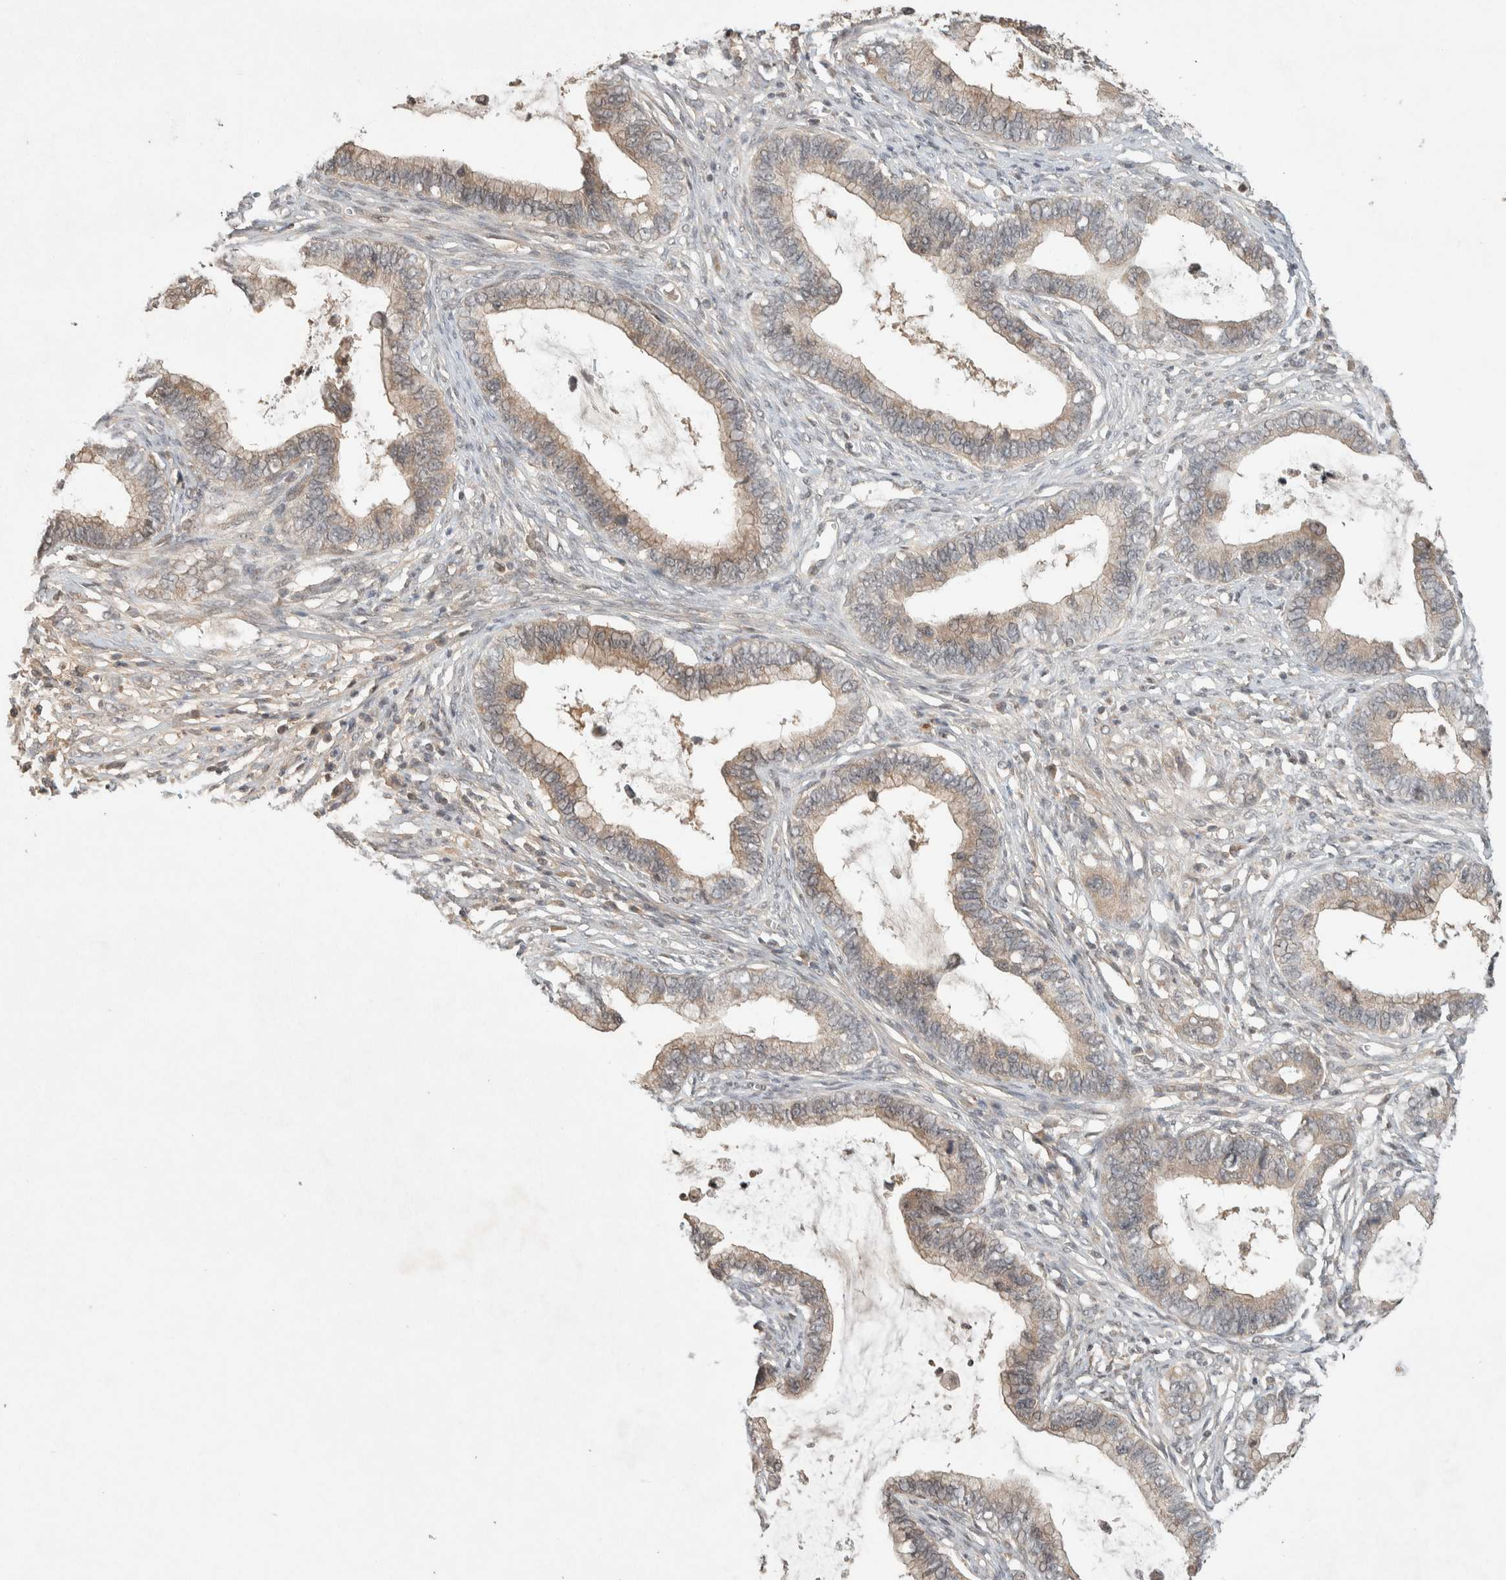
{"staining": {"intensity": "weak", "quantity": ">75%", "location": "cytoplasmic/membranous,nuclear"}, "tissue": "cervical cancer", "cell_type": "Tumor cells", "image_type": "cancer", "snomed": [{"axis": "morphology", "description": "Adenocarcinoma, NOS"}, {"axis": "topography", "description": "Cervix"}], "caption": "A brown stain highlights weak cytoplasmic/membranous and nuclear positivity of a protein in human cervical adenocarcinoma tumor cells.", "gene": "THRA", "patient": {"sex": "female", "age": 44}}